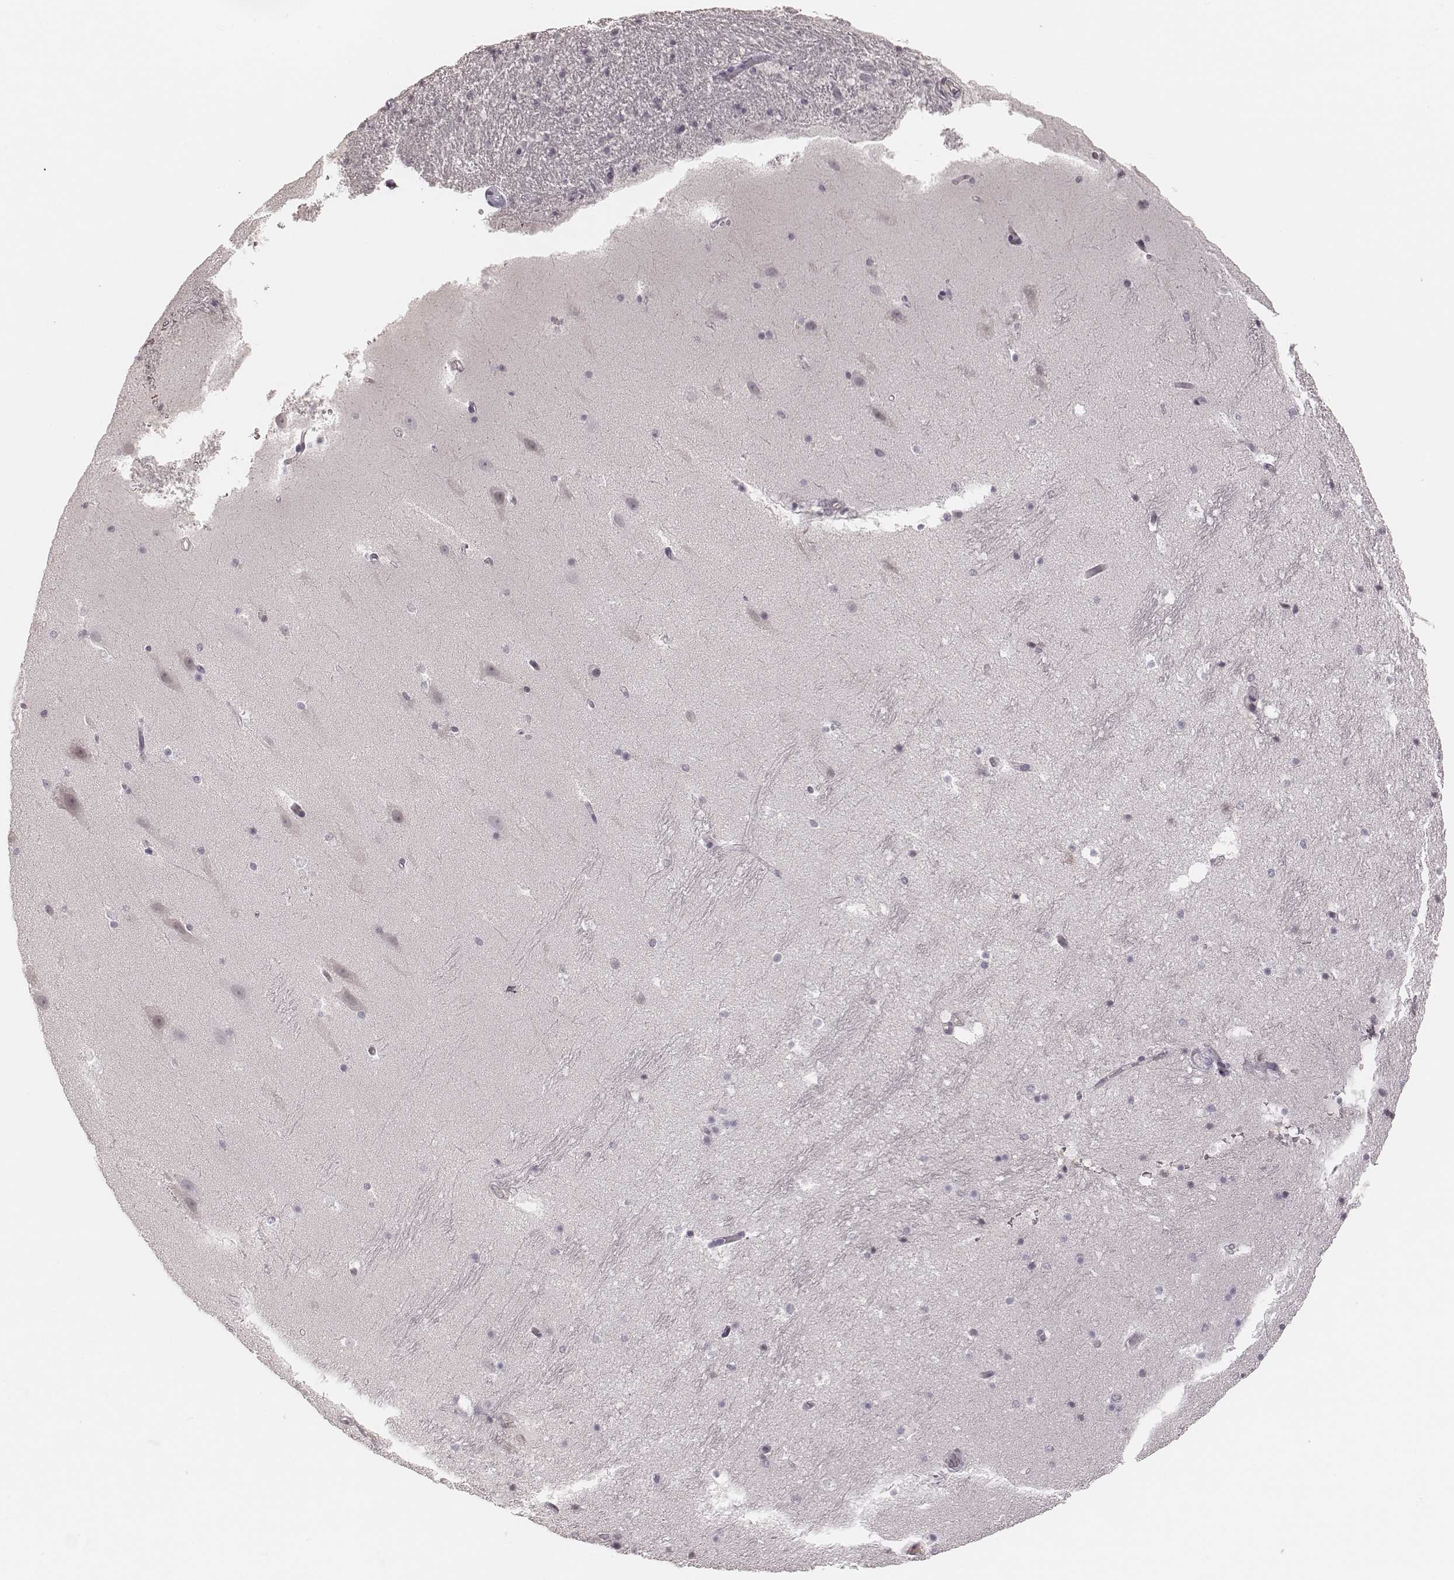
{"staining": {"intensity": "negative", "quantity": "none", "location": "none"}, "tissue": "hippocampus", "cell_type": "Glial cells", "image_type": "normal", "snomed": [{"axis": "morphology", "description": "Normal tissue, NOS"}, {"axis": "topography", "description": "Hippocampus"}], "caption": "DAB immunohistochemical staining of benign human hippocampus displays no significant expression in glial cells. Nuclei are stained in blue.", "gene": "MSX1", "patient": {"sex": "male", "age": 26}}